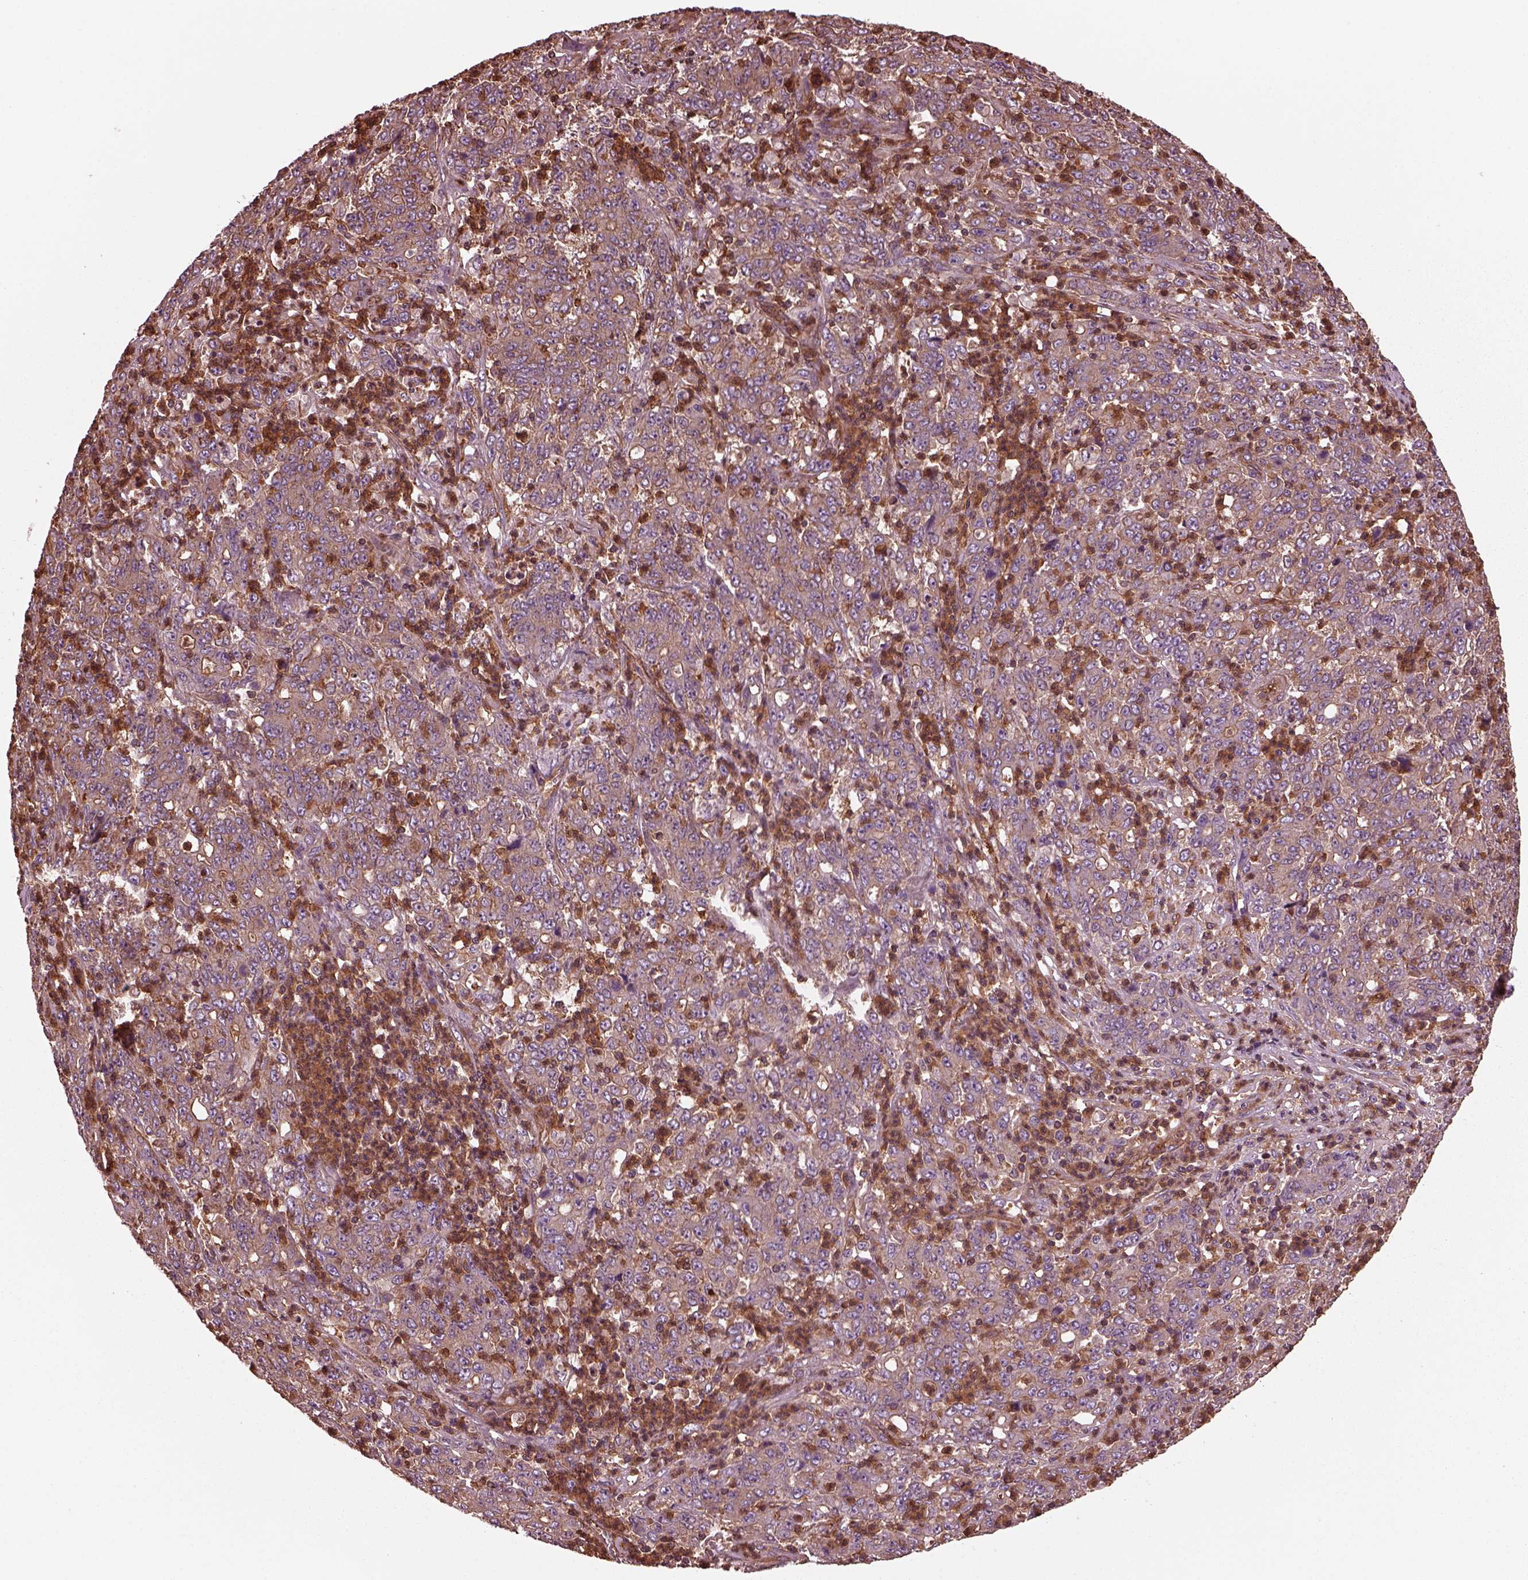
{"staining": {"intensity": "weak", "quantity": ">75%", "location": "cytoplasmic/membranous"}, "tissue": "stomach cancer", "cell_type": "Tumor cells", "image_type": "cancer", "snomed": [{"axis": "morphology", "description": "Adenocarcinoma, NOS"}, {"axis": "topography", "description": "Stomach, lower"}], "caption": "Protein staining exhibits weak cytoplasmic/membranous positivity in approximately >75% of tumor cells in stomach adenocarcinoma.", "gene": "MYL6", "patient": {"sex": "female", "age": 71}}